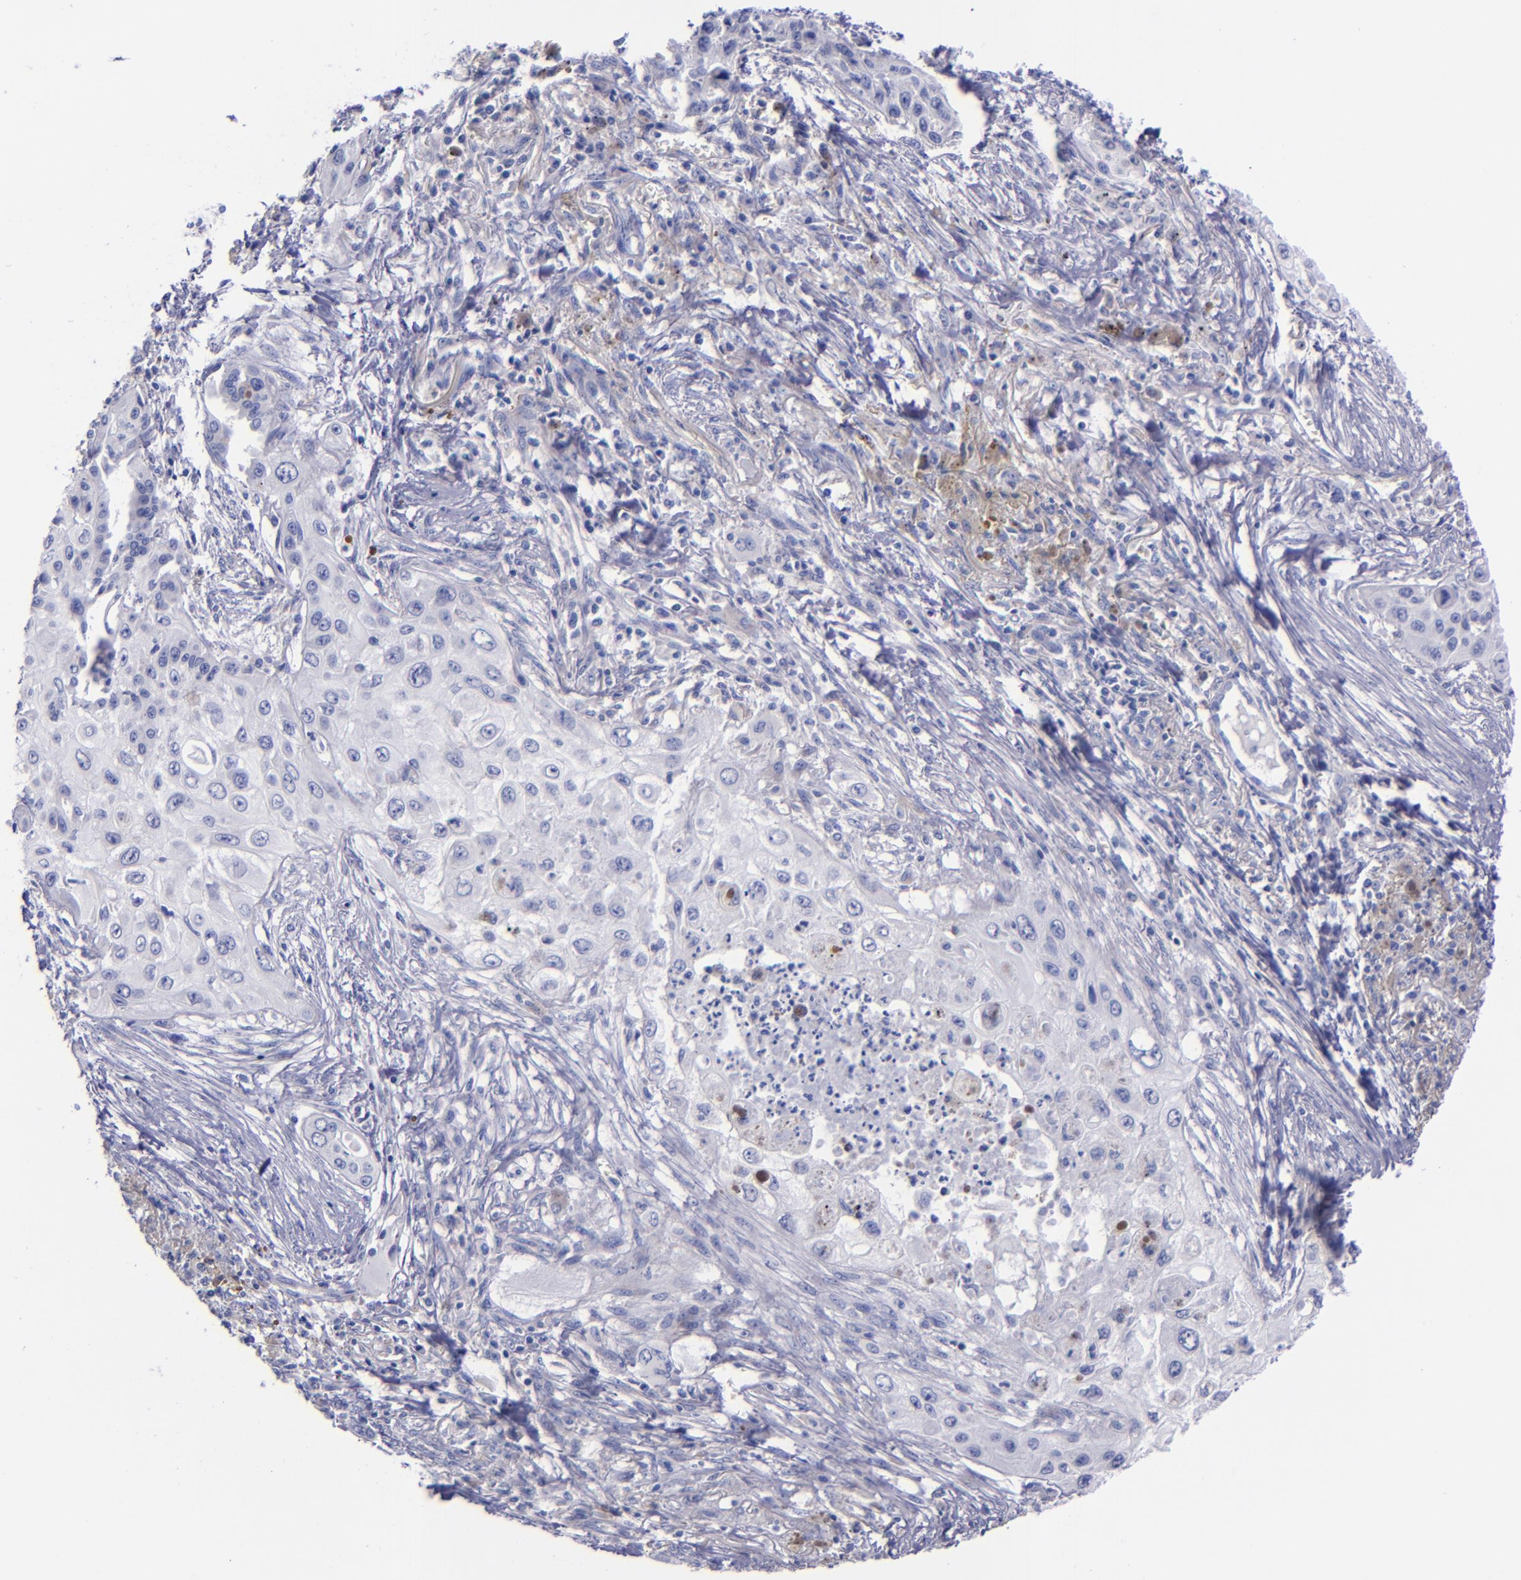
{"staining": {"intensity": "negative", "quantity": "none", "location": "none"}, "tissue": "lung cancer", "cell_type": "Tumor cells", "image_type": "cancer", "snomed": [{"axis": "morphology", "description": "Squamous cell carcinoma, NOS"}, {"axis": "topography", "description": "Lung"}], "caption": "Tumor cells show no significant protein staining in lung cancer.", "gene": "SV2A", "patient": {"sex": "male", "age": 71}}